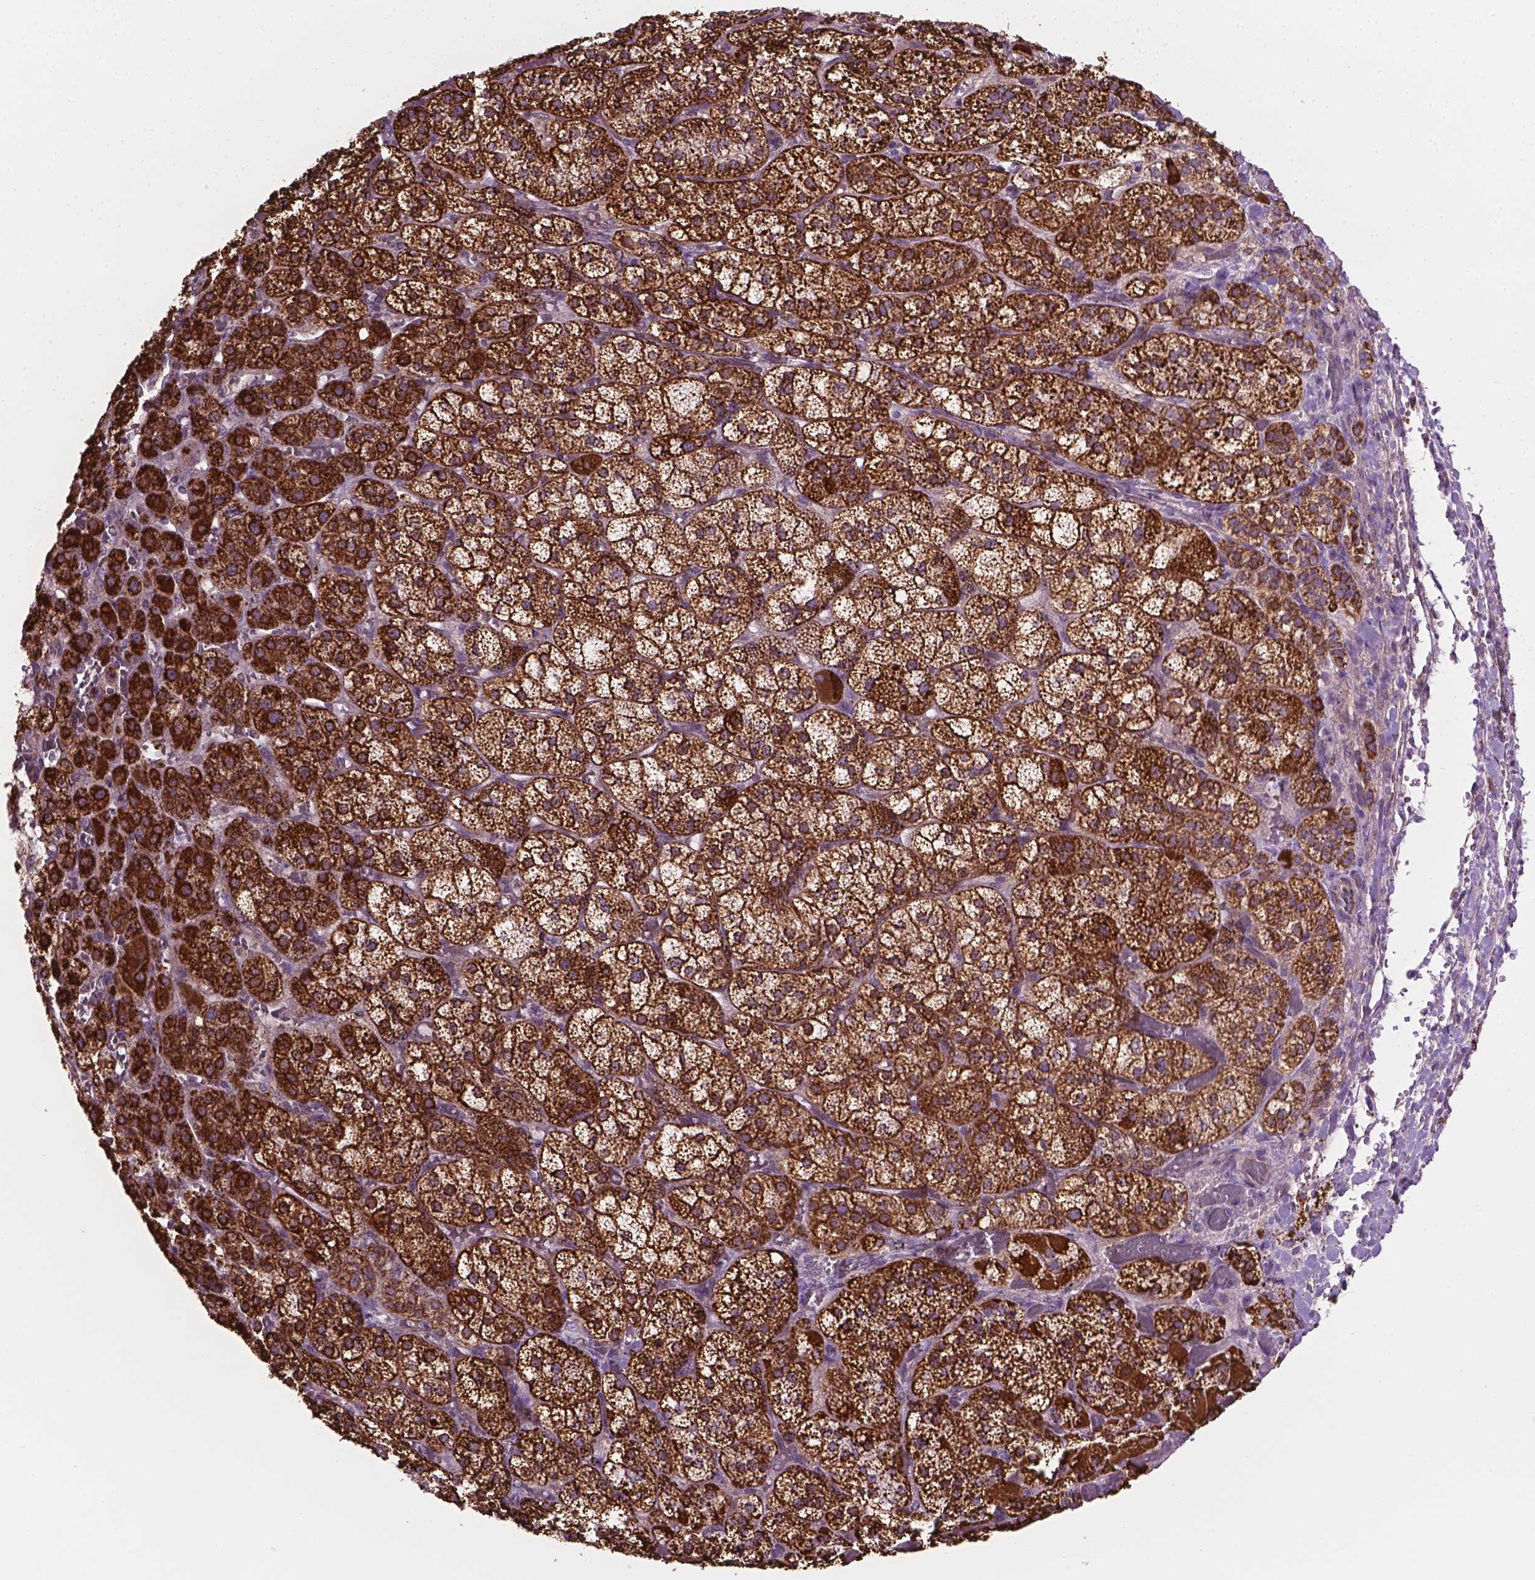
{"staining": {"intensity": "strong", "quantity": ">75%", "location": "cytoplasmic/membranous"}, "tissue": "adrenal gland", "cell_type": "Glandular cells", "image_type": "normal", "snomed": [{"axis": "morphology", "description": "Normal tissue, NOS"}, {"axis": "topography", "description": "Adrenal gland"}], "caption": "High-magnification brightfield microscopy of unremarkable adrenal gland stained with DAB (brown) and counterstained with hematoxylin (blue). glandular cells exhibit strong cytoplasmic/membranous positivity is identified in about>75% of cells. Immunohistochemistry stains the protein in brown and the nuclei are stained blue.", "gene": "PIBF1", "patient": {"sex": "female", "age": 60}}